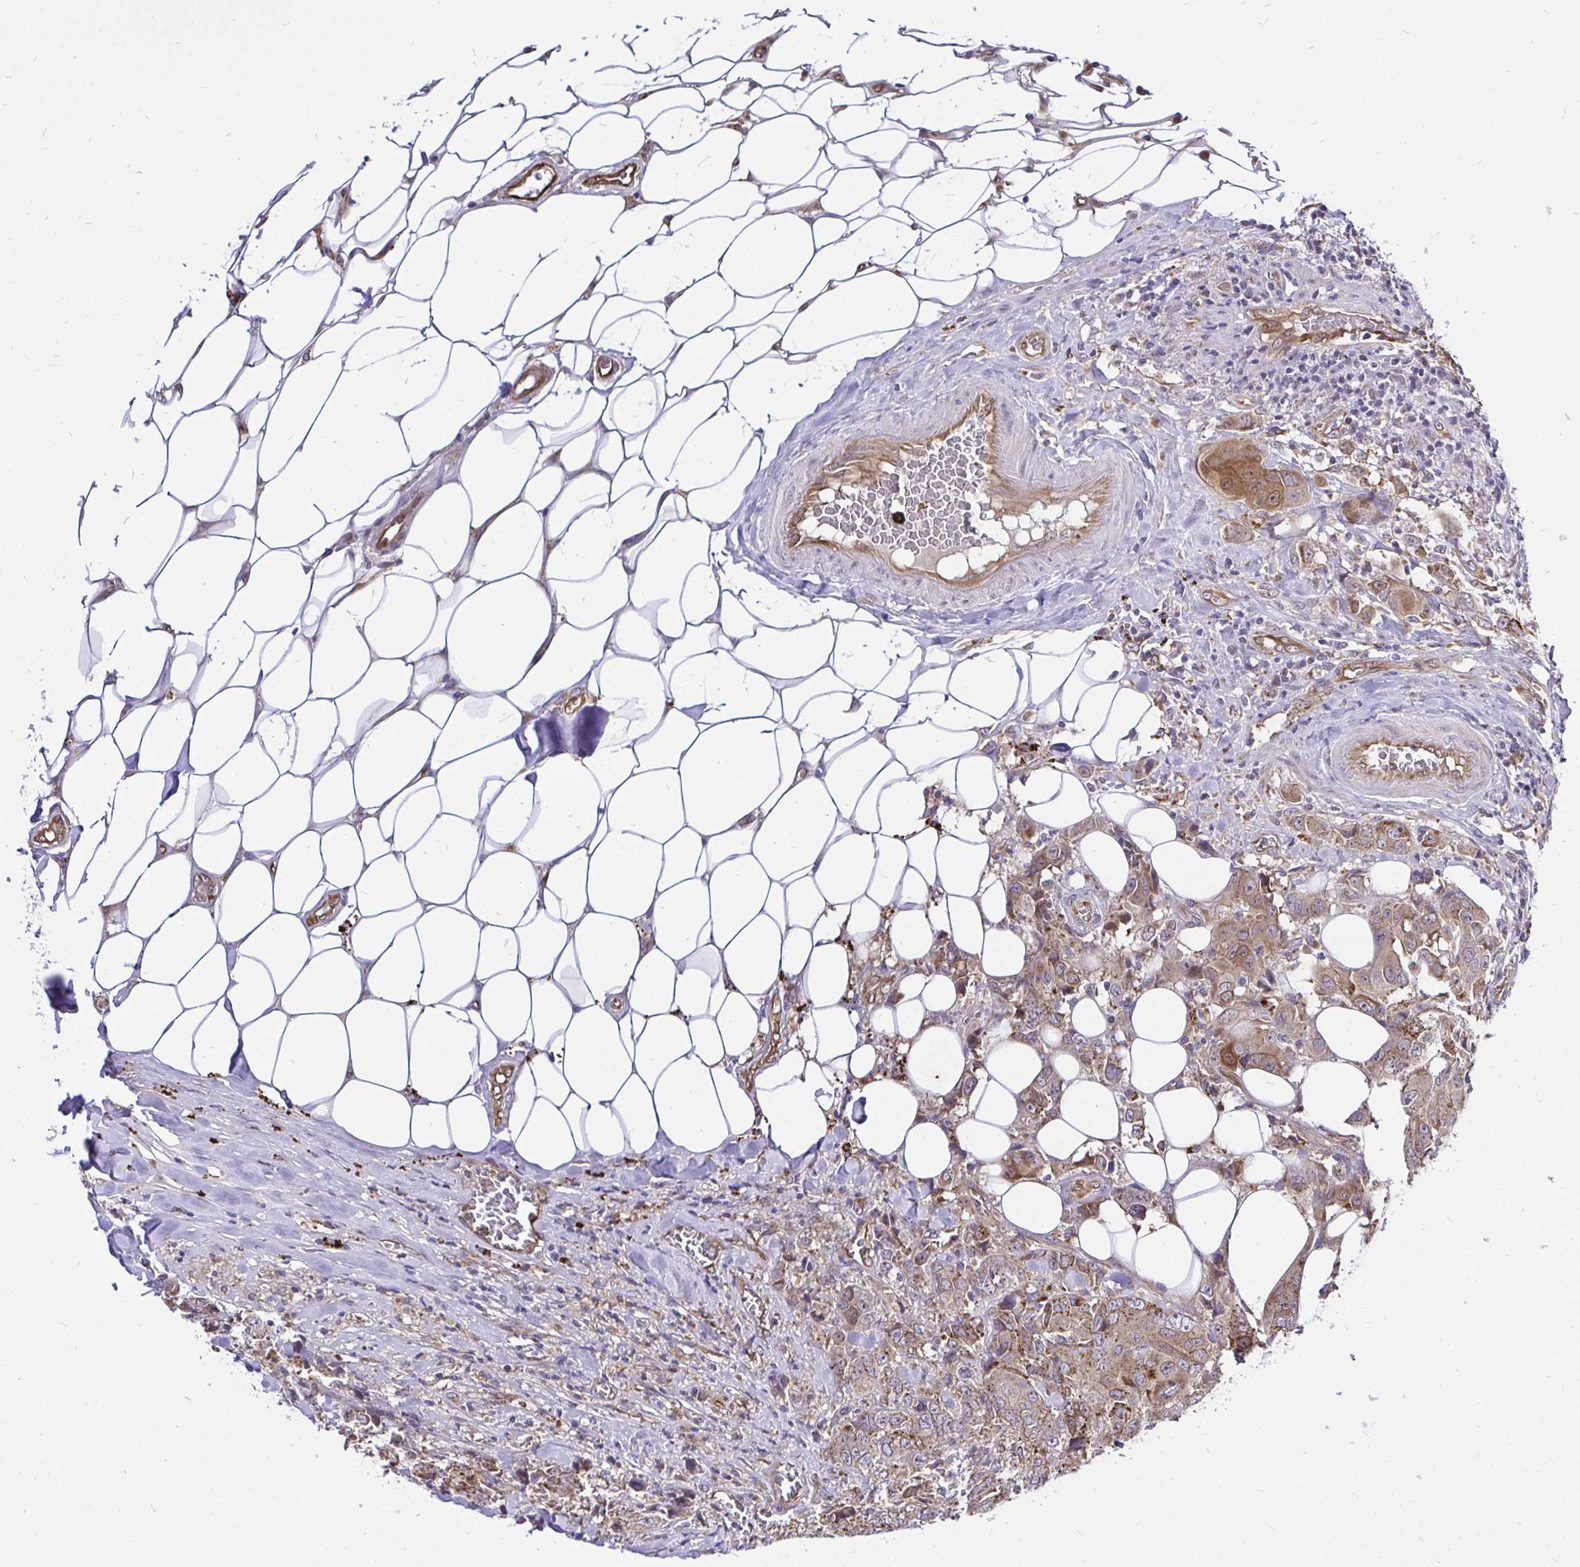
{"staining": {"intensity": "moderate", "quantity": ">75%", "location": "cytoplasmic/membranous"}, "tissue": "breast cancer", "cell_type": "Tumor cells", "image_type": "cancer", "snomed": [{"axis": "morphology", "description": "Normal tissue, NOS"}, {"axis": "morphology", "description": "Duct carcinoma"}, {"axis": "topography", "description": "Breast"}], "caption": "High-magnification brightfield microscopy of breast invasive ductal carcinoma stained with DAB (3,3'-diaminobenzidine) (brown) and counterstained with hematoxylin (blue). tumor cells exhibit moderate cytoplasmic/membranous expression is identified in about>75% of cells.", "gene": "CCDC122", "patient": {"sex": "female", "age": 43}}